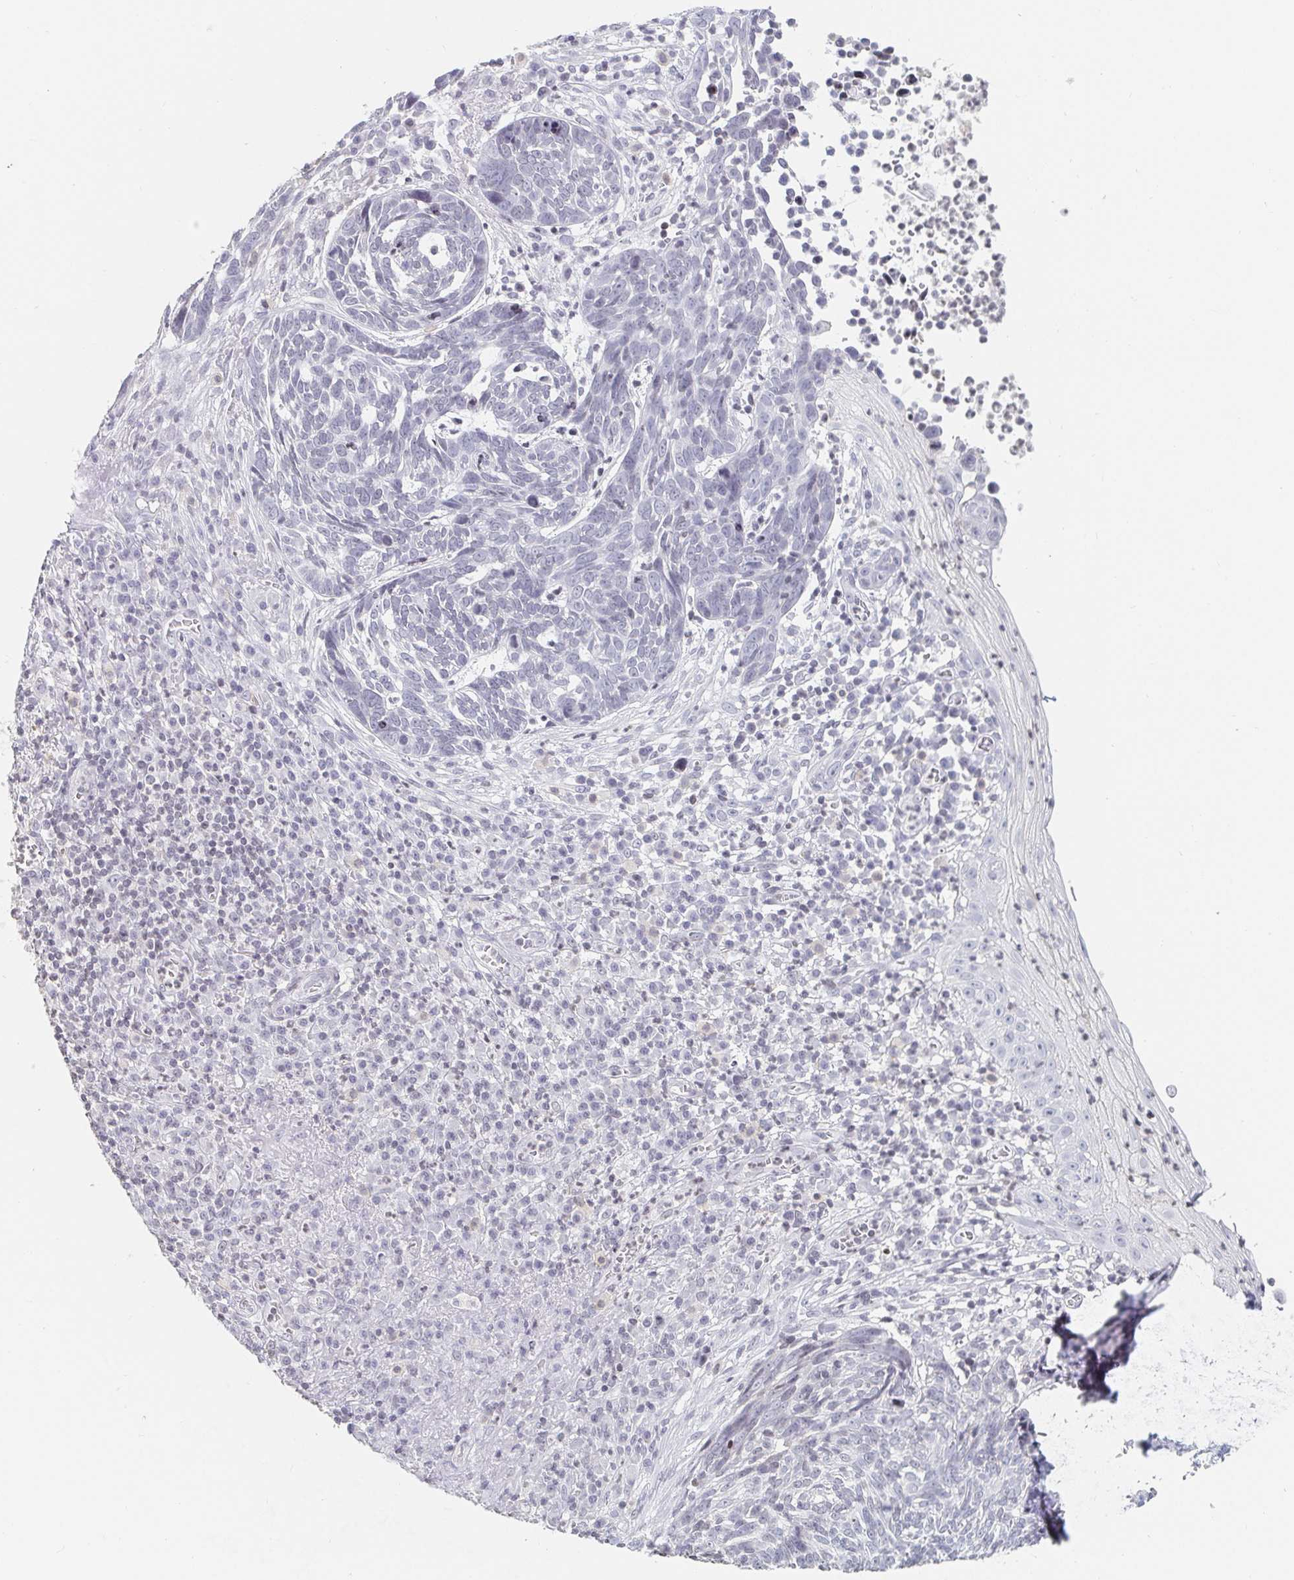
{"staining": {"intensity": "negative", "quantity": "none", "location": "none"}, "tissue": "skin cancer", "cell_type": "Tumor cells", "image_type": "cancer", "snomed": [{"axis": "morphology", "description": "Basal cell carcinoma"}, {"axis": "topography", "description": "Skin"}, {"axis": "topography", "description": "Skin of face"}], "caption": "This is a photomicrograph of immunohistochemistry (IHC) staining of basal cell carcinoma (skin), which shows no expression in tumor cells.", "gene": "NME9", "patient": {"sex": "female", "age": 95}}